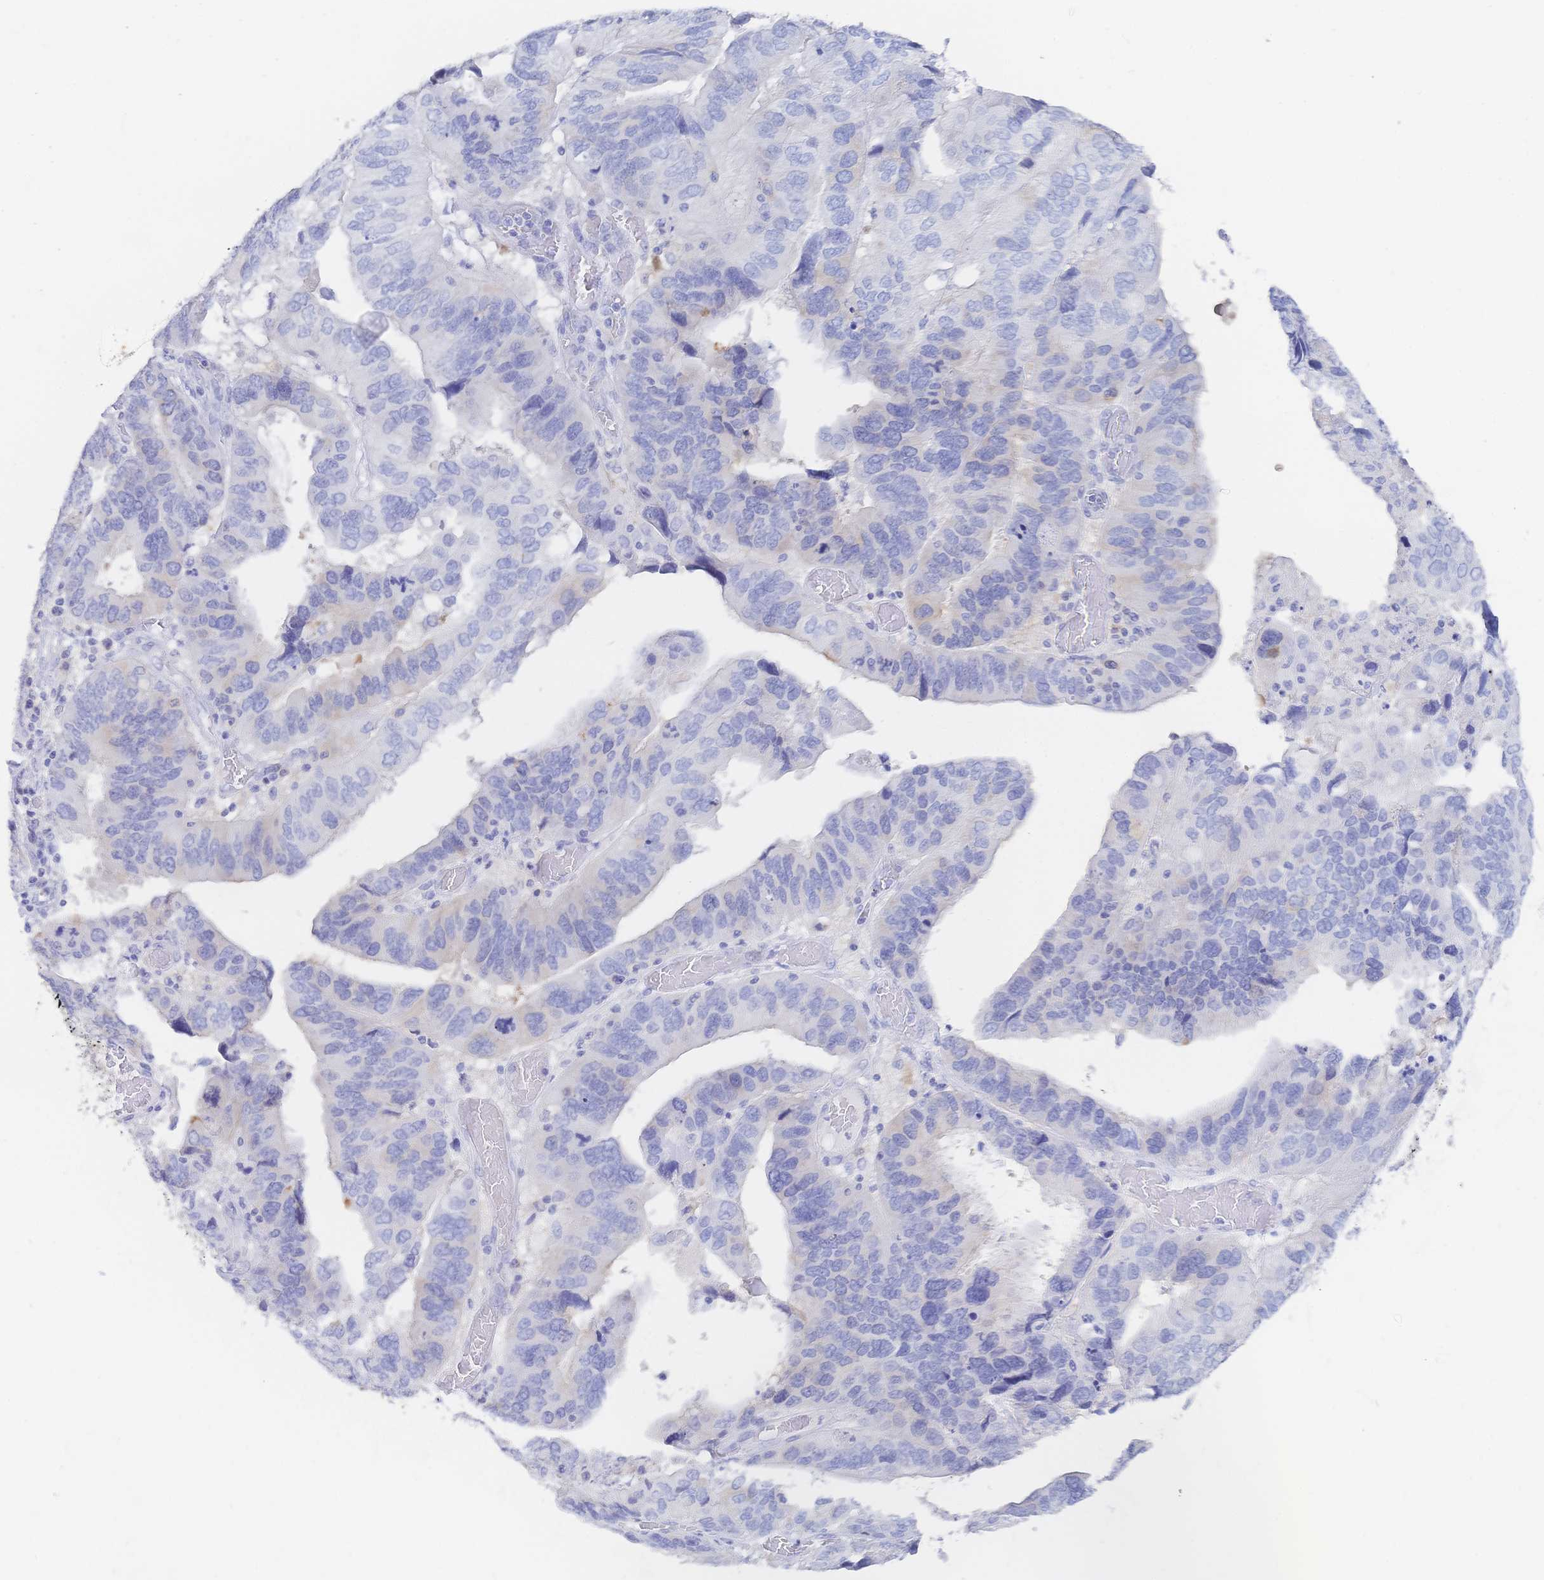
{"staining": {"intensity": "negative", "quantity": "none", "location": "none"}, "tissue": "ovarian cancer", "cell_type": "Tumor cells", "image_type": "cancer", "snomed": [{"axis": "morphology", "description": "Cystadenocarcinoma, serous, NOS"}, {"axis": "topography", "description": "Ovary"}], "caption": "A high-resolution photomicrograph shows immunohistochemistry staining of ovarian serous cystadenocarcinoma, which displays no significant staining in tumor cells.", "gene": "RRM1", "patient": {"sex": "female", "age": 79}}